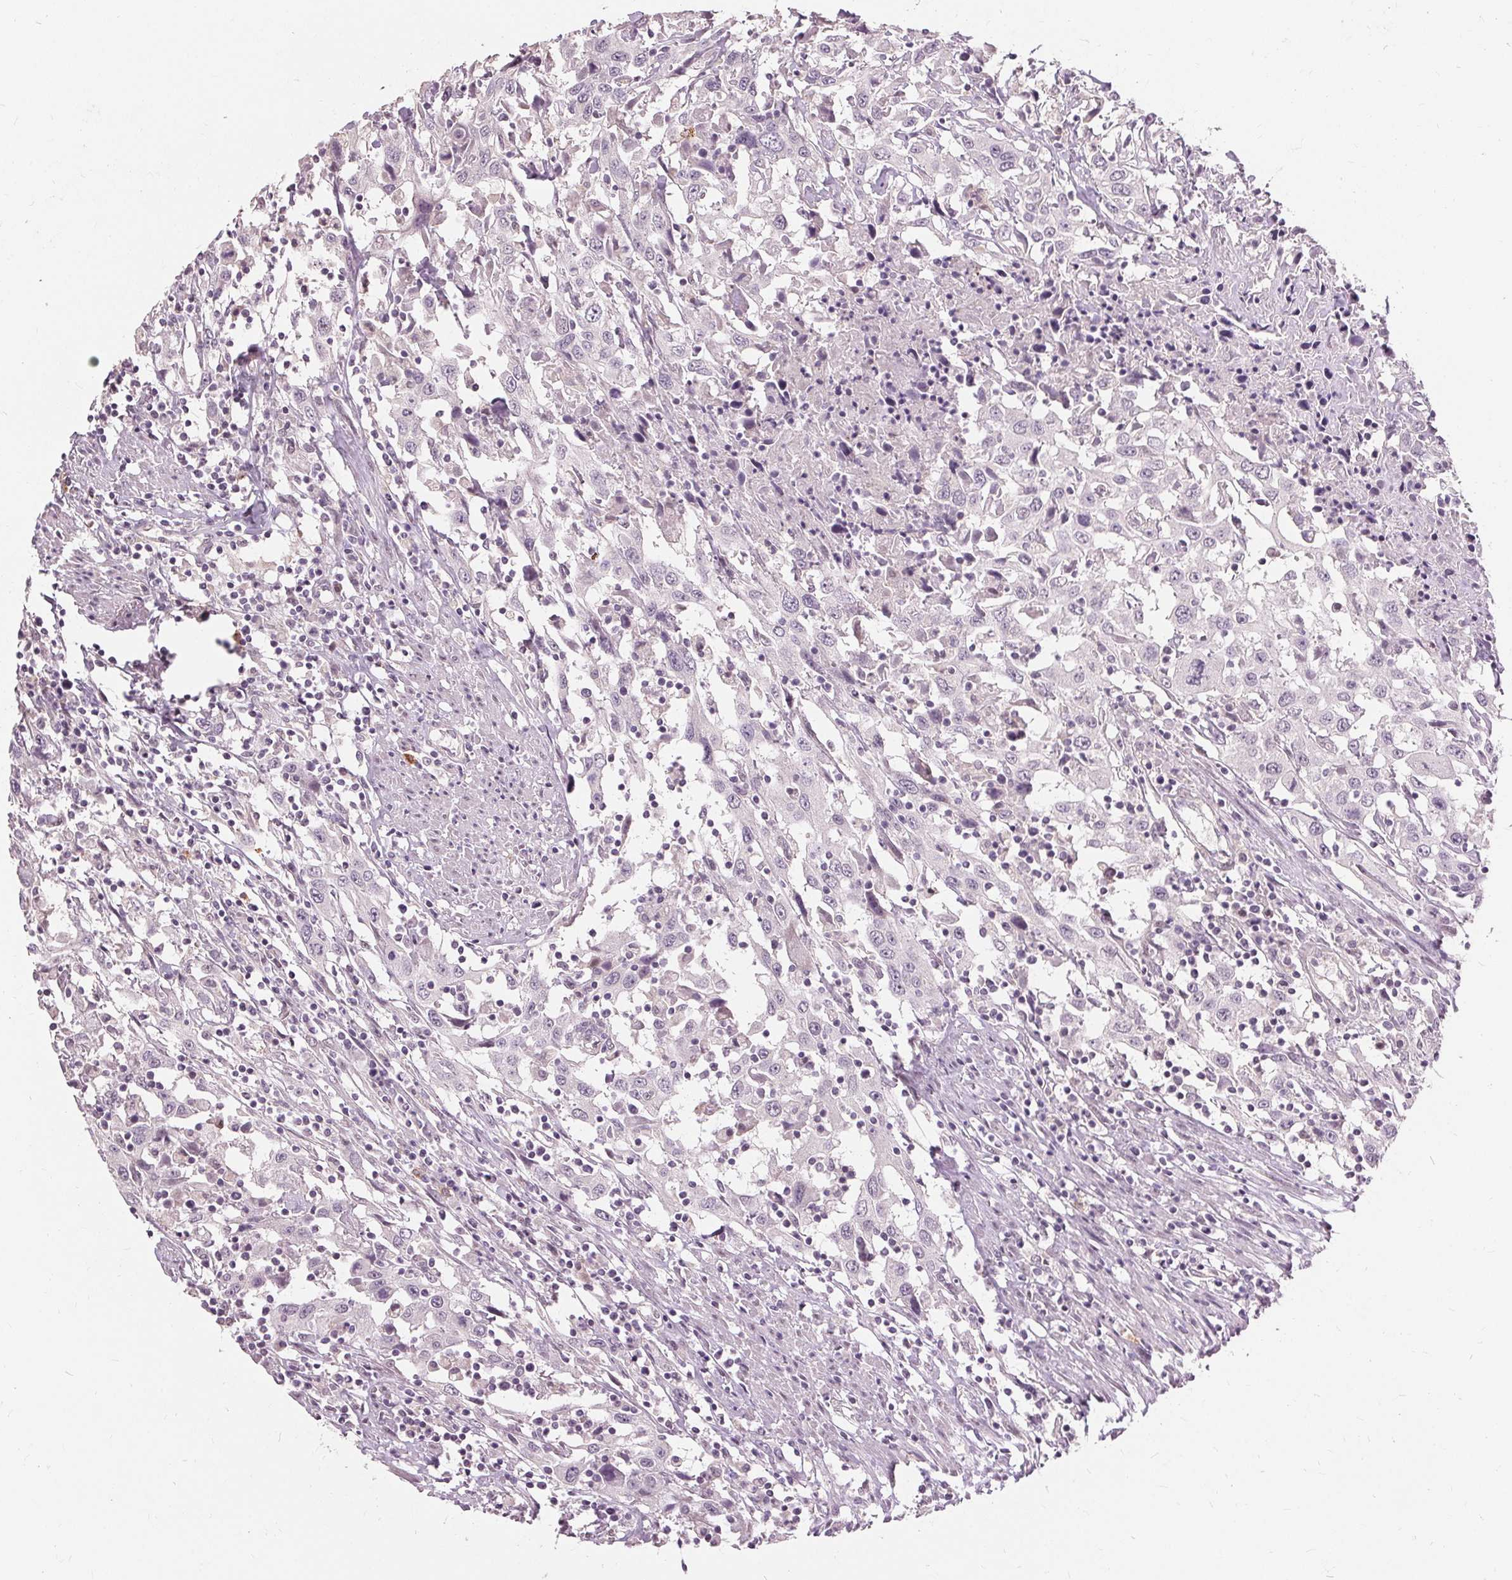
{"staining": {"intensity": "negative", "quantity": "none", "location": "none"}, "tissue": "urothelial cancer", "cell_type": "Tumor cells", "image_type": "cancer", "snomed": [{"axis": "morphology", "description": "Urothelial carcinoma, High grade"}, {"axis": "topography", "description": "Urinary bladder"}], "caption": "The image reveals no staining of tumor cells in high-grade urothelial carcinoma. The staining is performed using DAB (3,3'-diaminobenzidine) brown chromogen with nuclei counter-stained in using hematoxylin.", "gene": "SIGLEC6", "patient": {"sex": "male", "age": 61}}